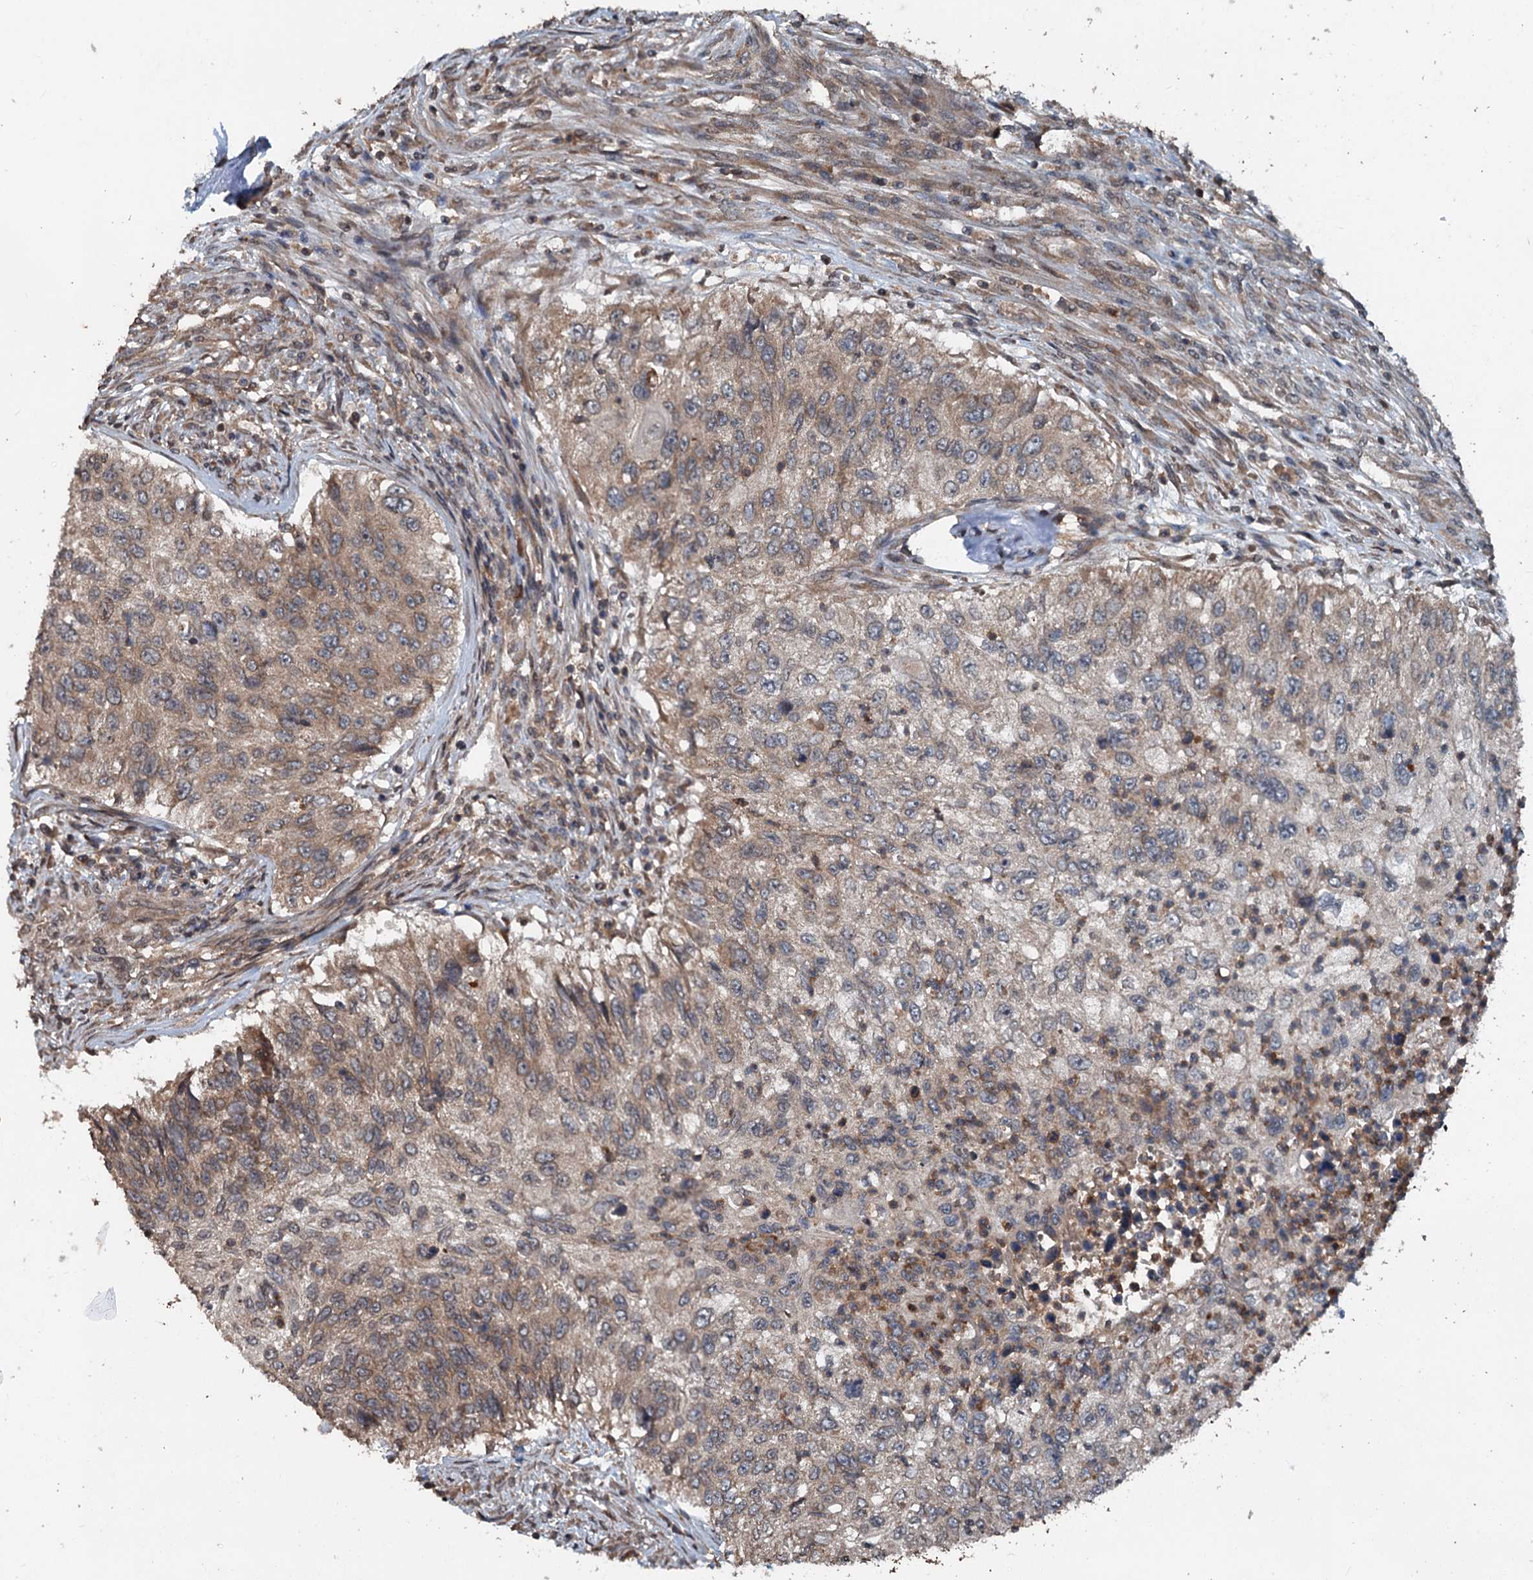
{"staining": {"intensity": "weak", "quantity": ">75%", "location": "cytoplasmic/membranous"}, "tissue": "urothelial cancer", "cell_type": "Tumor cells", "image_type": "cancer", "snomed": [{"axis": "morphology", "description": "Urothelial carcinoma, High grade"}, {"axis": "topography", "description": "Urinary bladder"}], "caption": "Immunohistochemical staining of human urothelial cancer reveals weak cytoplasmic/membranous protein expression in approximately >75% of tumor cells.", "gene": "N4BP2L2", "patient": {"sex": "female", "age": 60}}